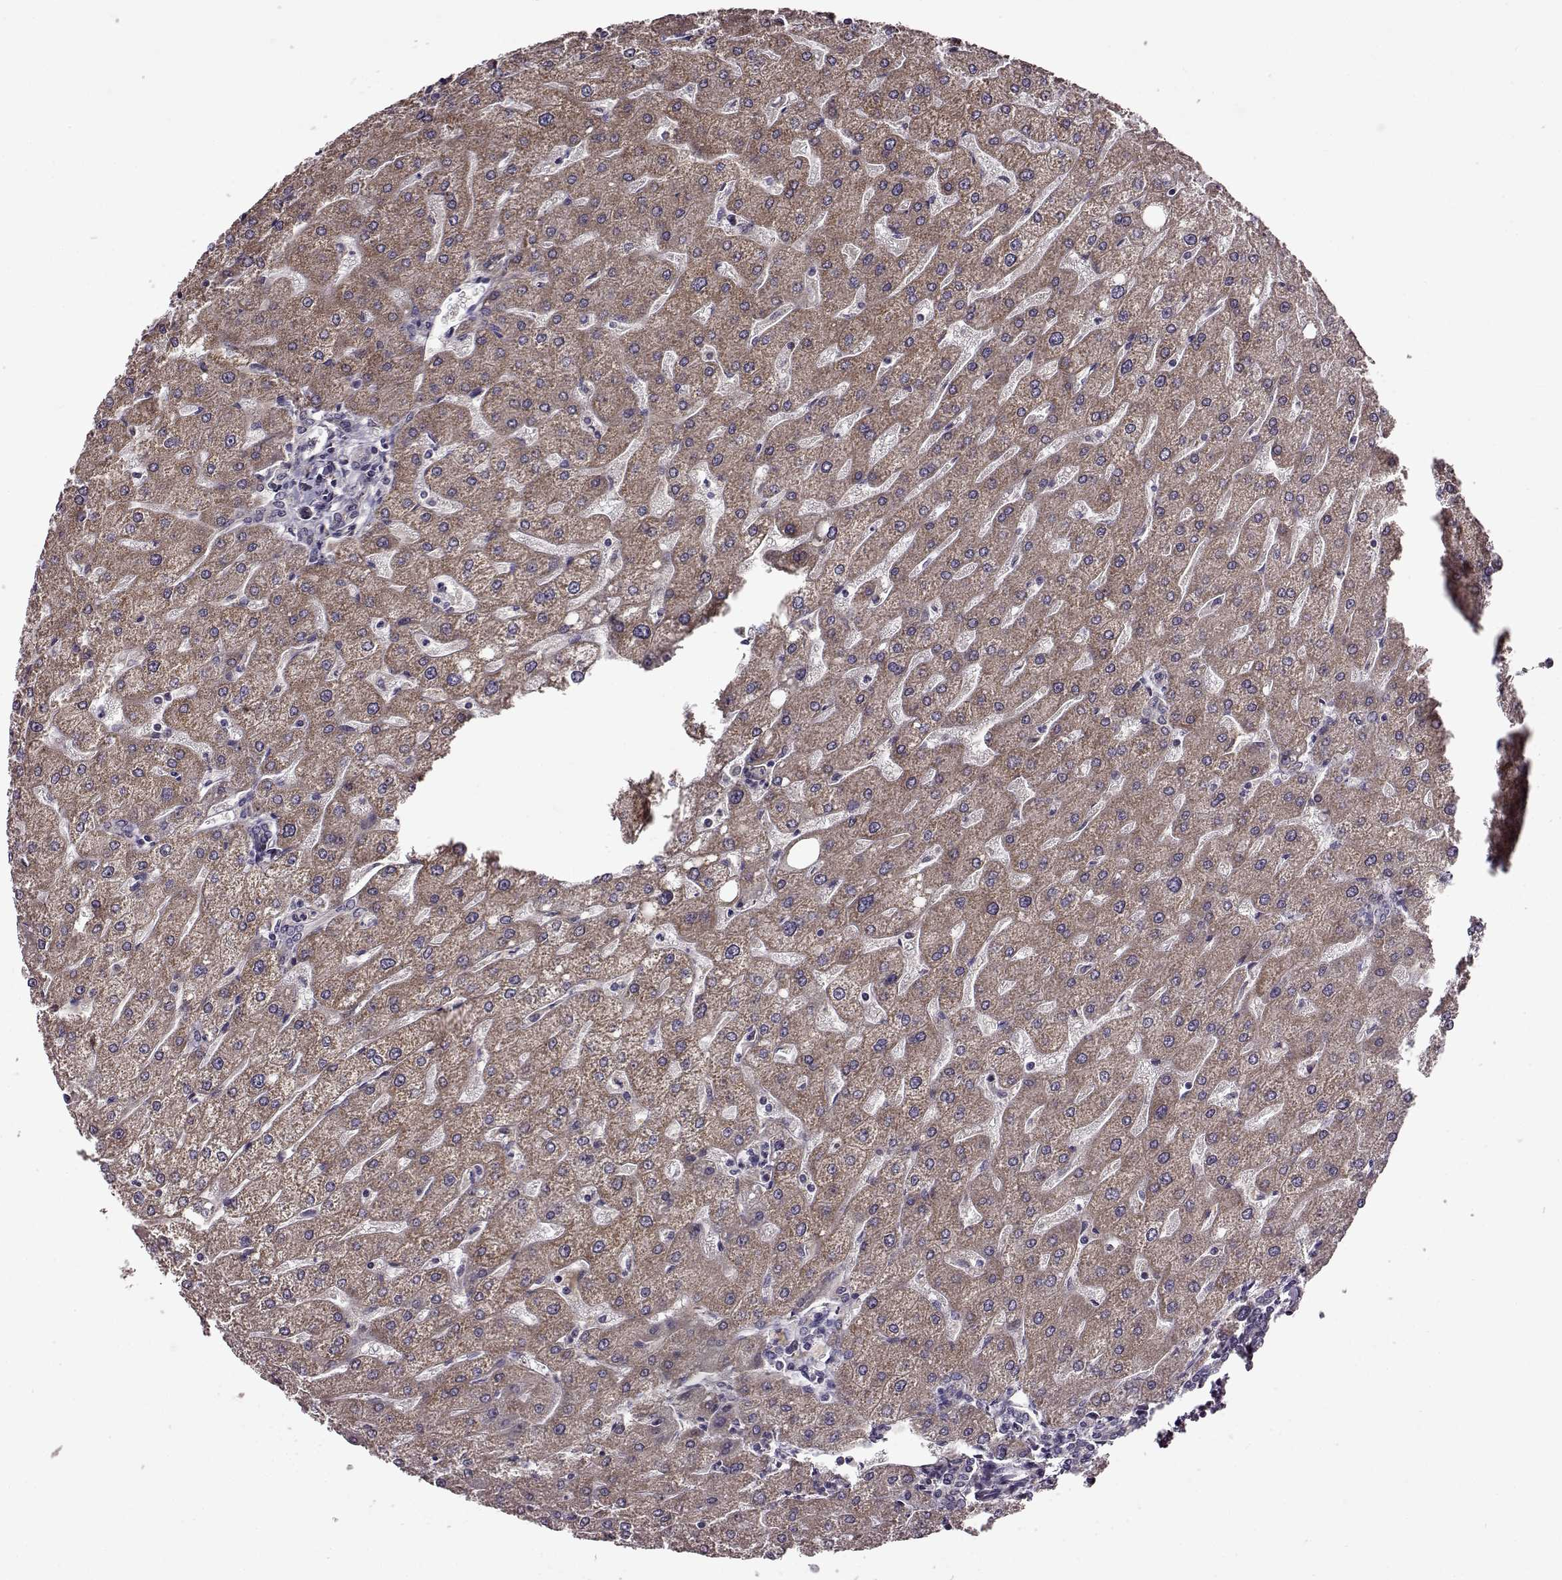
{"staining": {"intensity": "negative", "quantity": "none", "location": "none"}, "tissue": "liver", "cell_type": "Cholangiocytes", "image_type": "normal", "snomed": [{"axis": "morphology", "description": "Normal tissue, NOS"}, {"axis": "topography", "description": "Liver"}], "caption": "A high-resolution micrograph shows immunohistochemistry staining of benign liver, which displays no significant staining in cholangiocytes.", "gene": "MTSS1", "patient": {"sex": "male", "age": 67}}